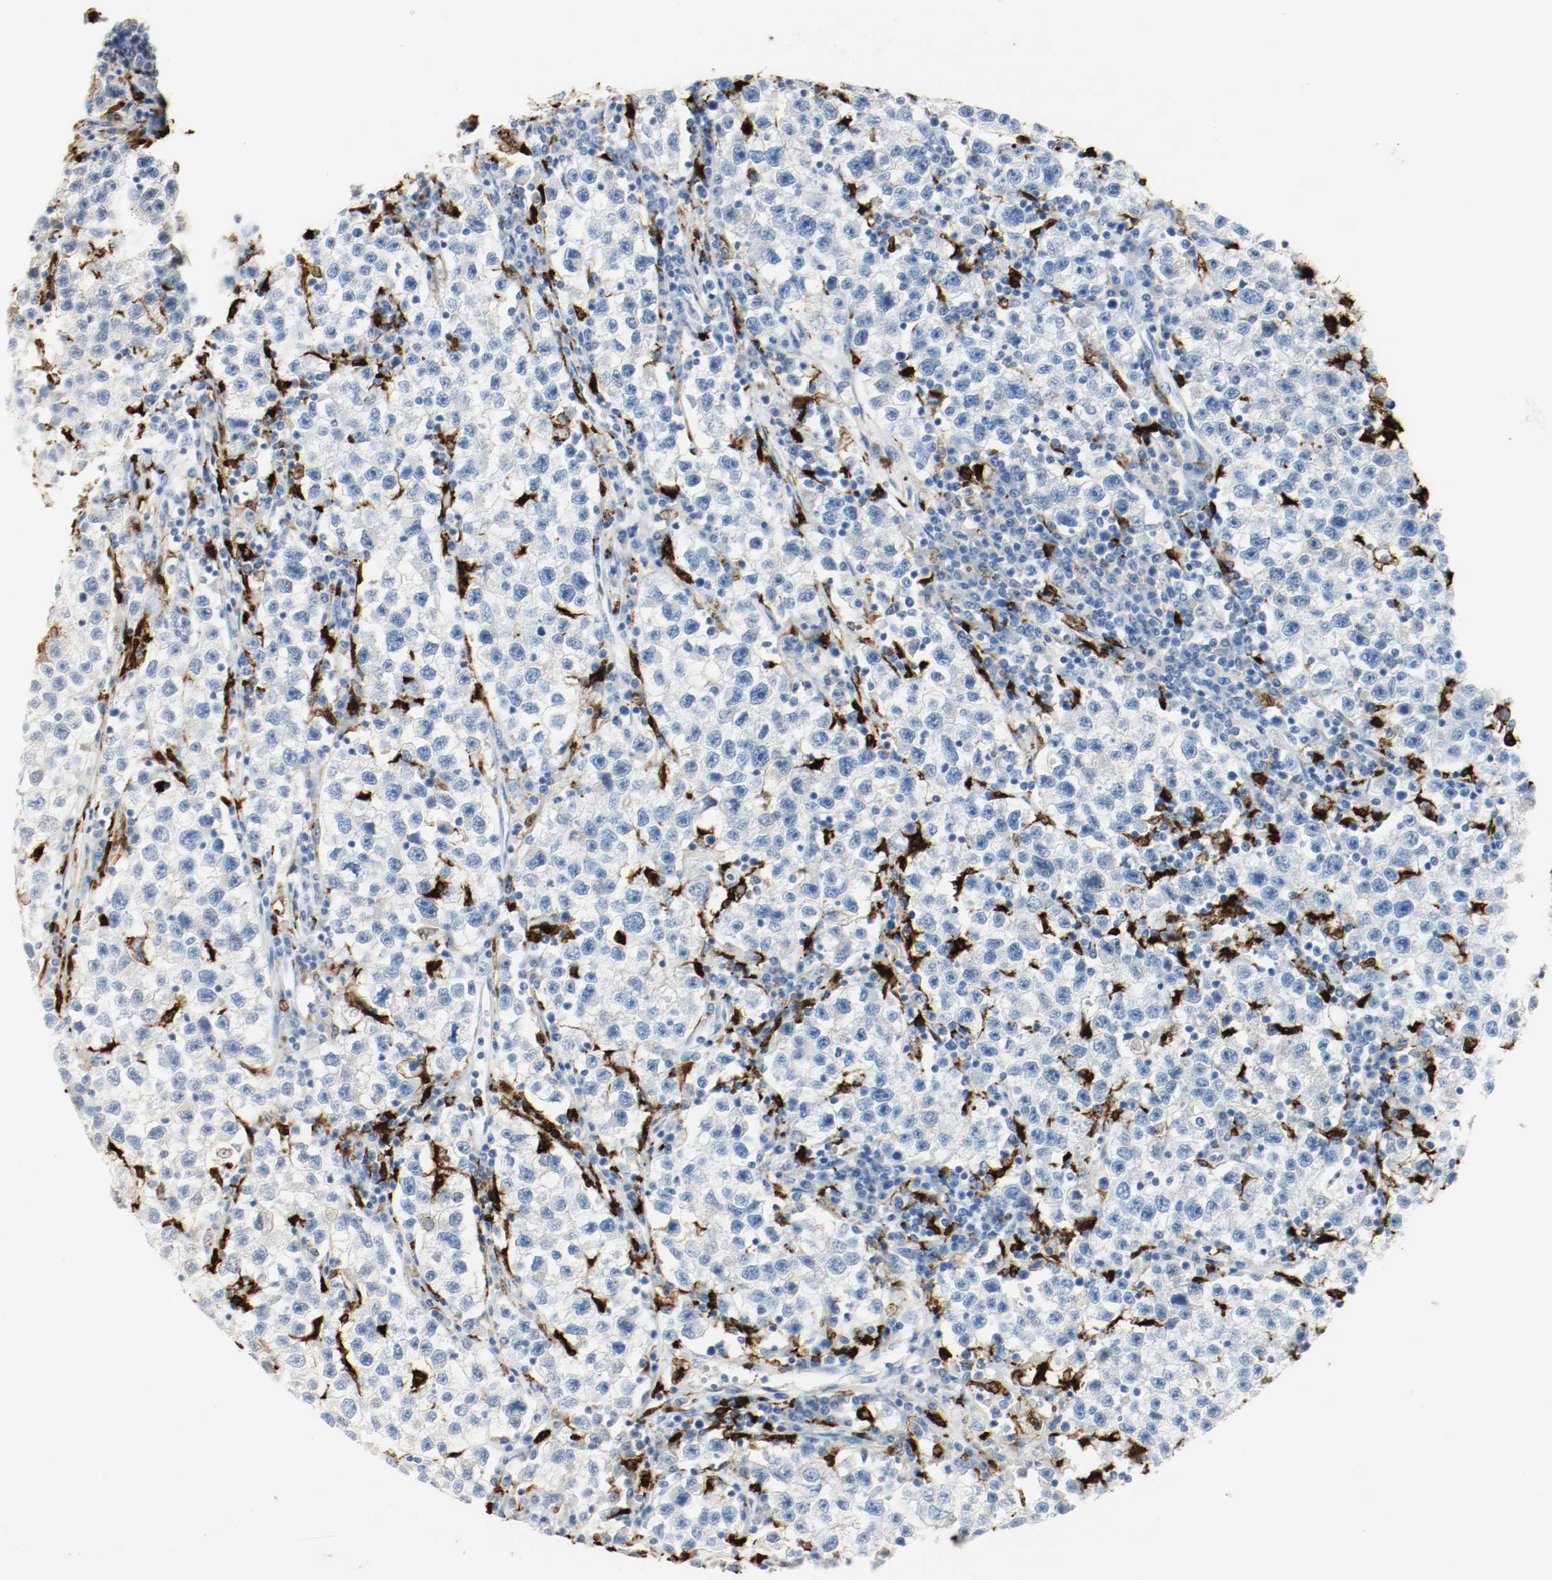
{"staining": {"intensity": "negative", "quantity": "none", "location": "none"}, "tissue": "testis cancer", "cell_type": "Tumor cells", "image_type": "cancer", "snomed": [{"axis": "morphology", "description": "Seminoma, NOS"}, {"axis": "topography", "description": "Testis"}], "caption": "A high-resolution image shows IHC staining of testis cancer (seminoma), which displays no significant expression in tumor cells.", "gene": "S100A9", "patient": {"sex": "male", "age": 22}}